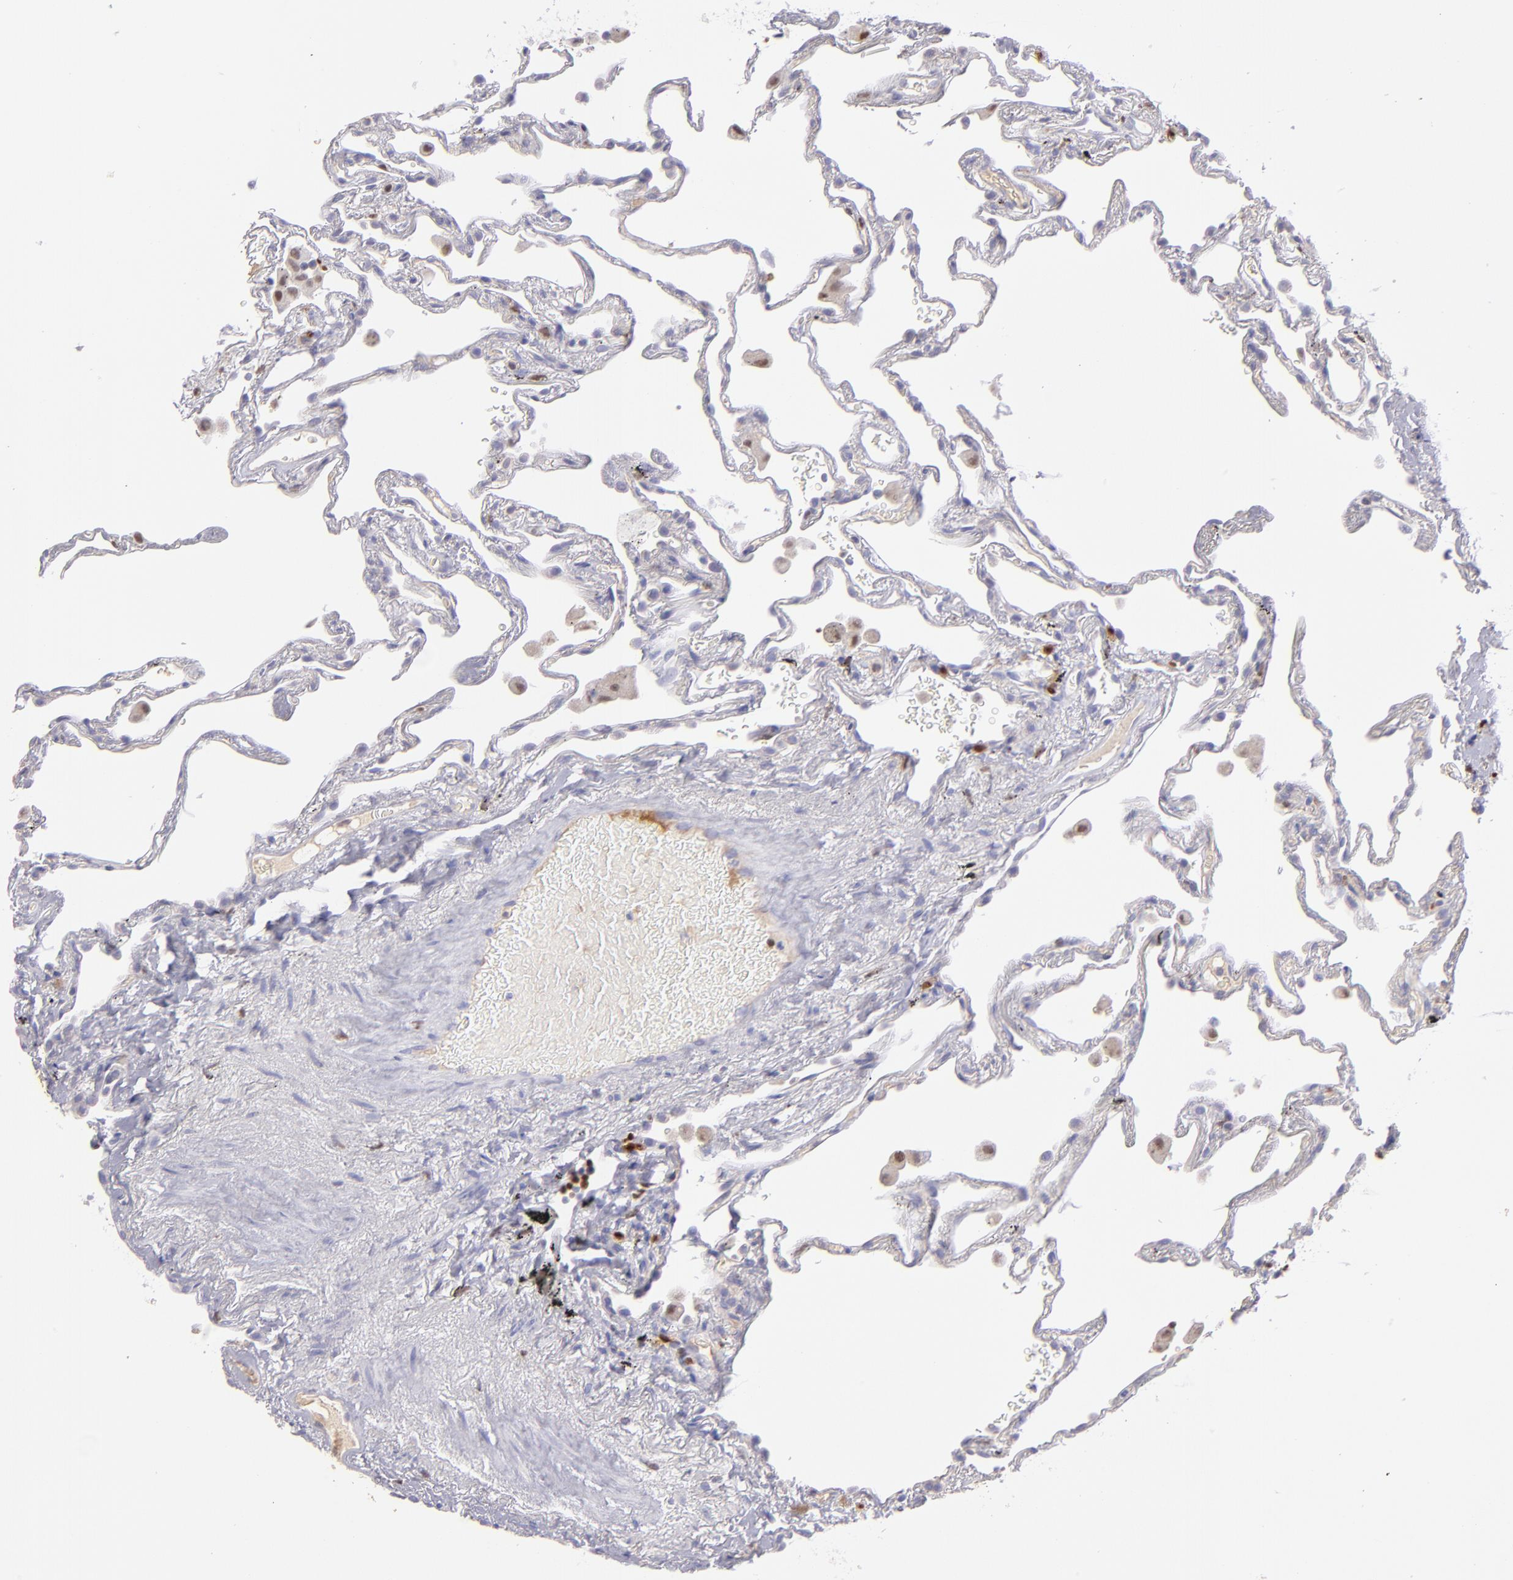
{"staining": {"intensity": "negative", "quantity": "none", "location": "none"}, "tissue": "lung", "cell_type": "Alveolar cells", "image_type": "normal", "snomed": [{"axis": "morphology", "description": "Normal tissue, NOS"}, {"axis": "morphology", "description": "Inflammation, NOS"}, {"axis": "topography", "description": "Lung"}], "caption": "Micrograph shows no significant protein positivity in alveolar cells of unremarkable lung.", "gene": "IRF8", "patient": {"sex": "male", "age": 69}}